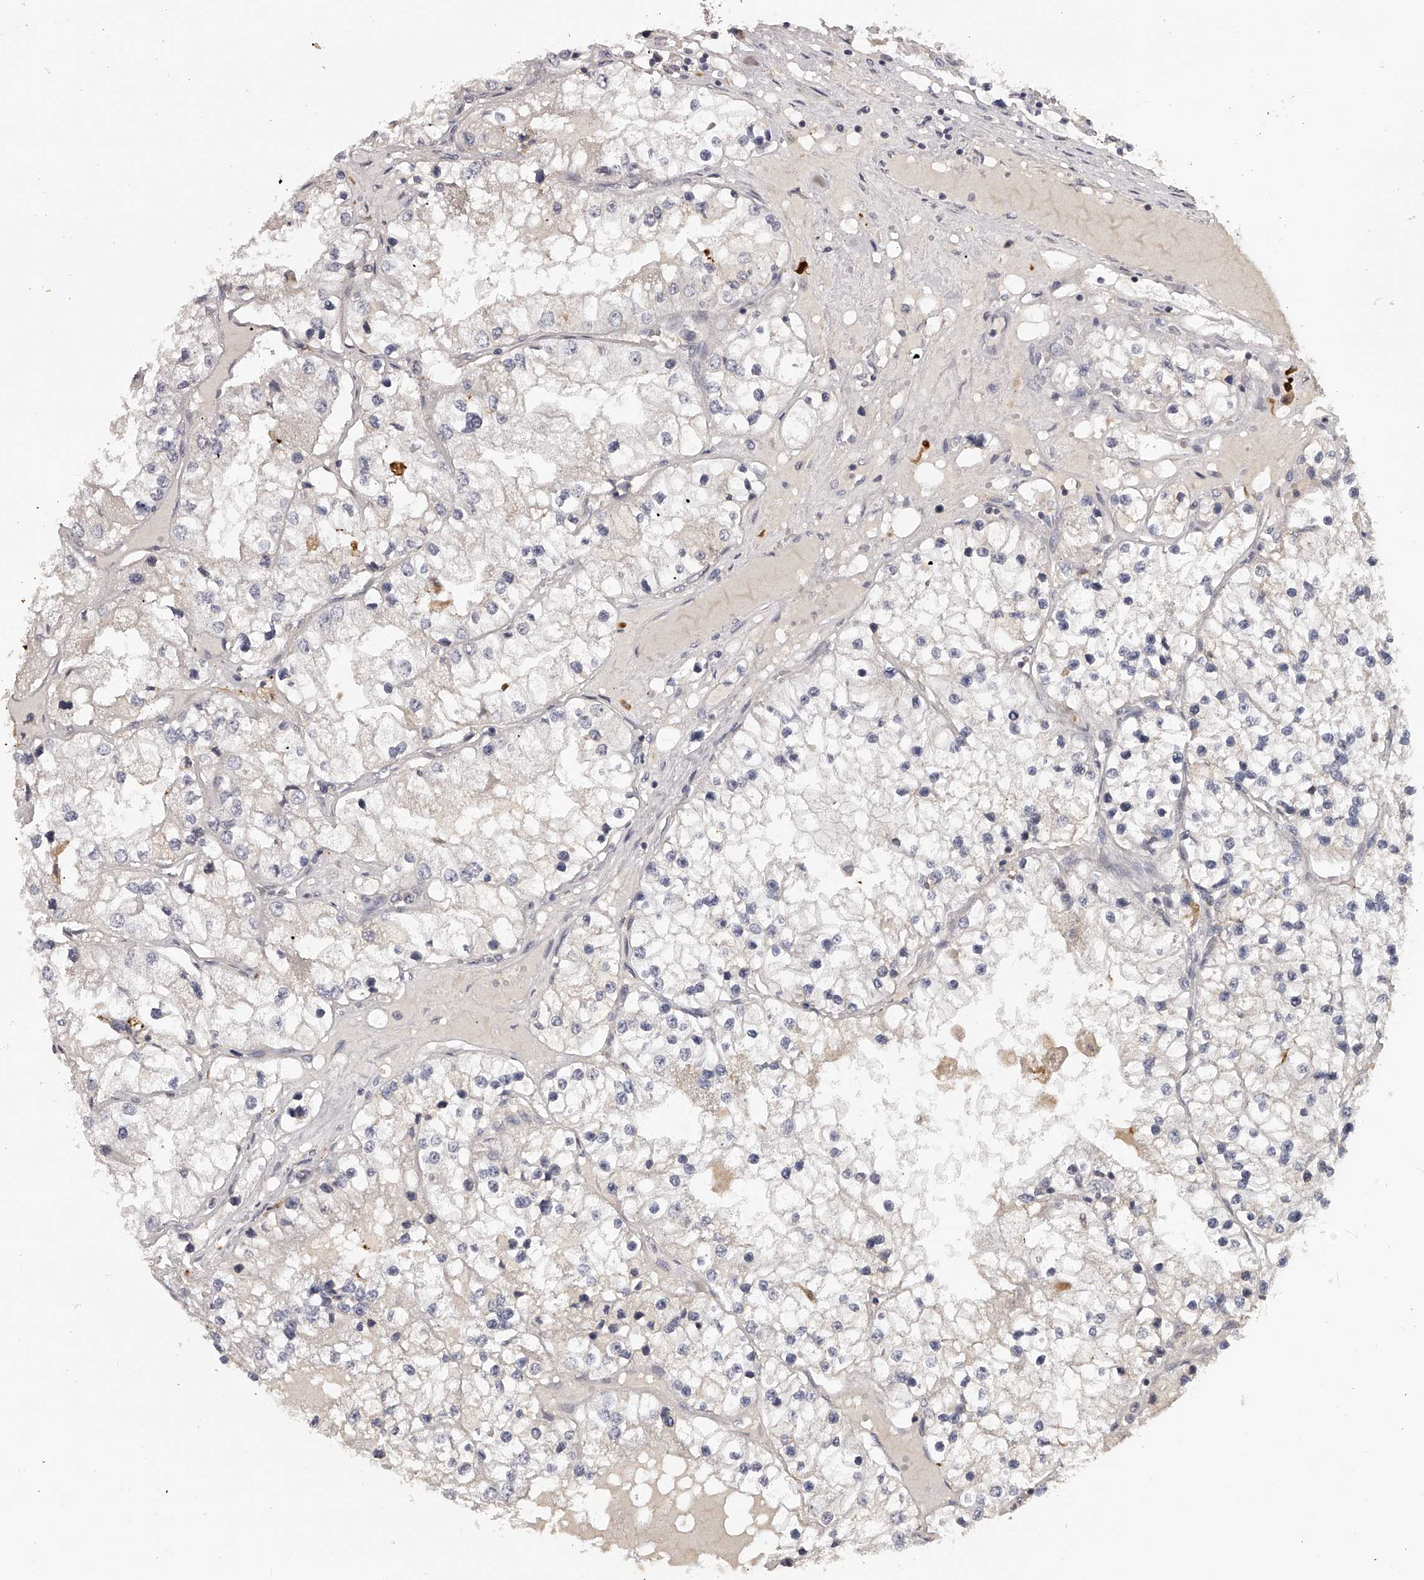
{"staining": {"intensity": "negative", "quantity": "none", "location": "none"}, "tissue": "renal cancer", "cell_type": "Tumor cells", "image_type": "cancer", "snomed": [{"axis": "morphology", "description": "Adenocarcinoma, NOS"}, {"axis": "topography", "description": "Kidney"}], "caption": "Photomicrograph shows no protein expression in tumor cells of adenocarcinoma (renal) tissue.", "gene": "TNN", "patient": {"sex": "male", "age": 68}}